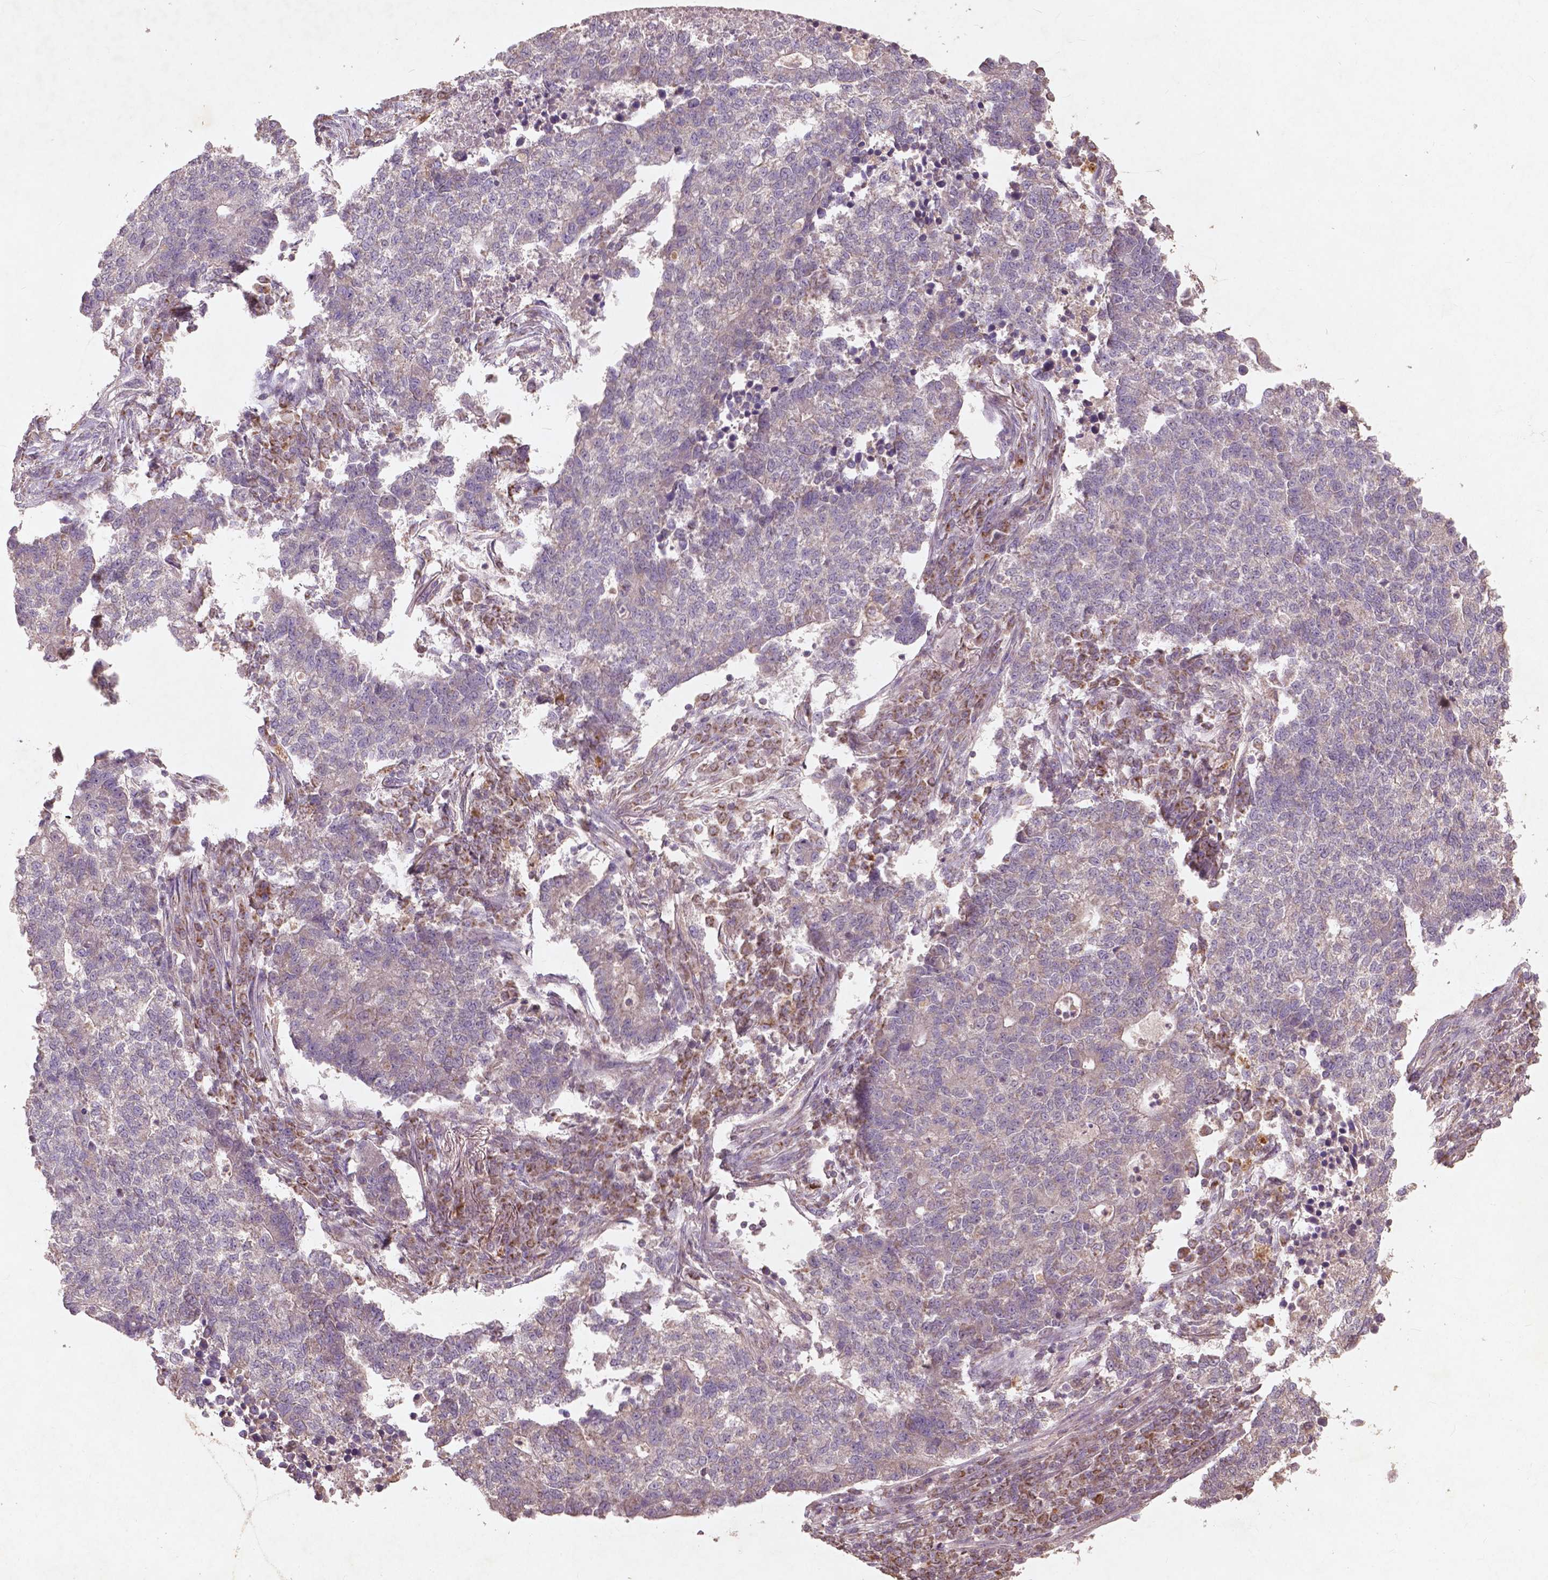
{"staining": {"intensity": "negative", "quantity": "none", "location": "none"}, "tissue": "lung cancer", "cell_type": "Tumor cells", "image_type": "cancer", "snomed": [{"axis": "morphology", "description": "Adenocarcinoma, NOS"}, {"axis": "topography", "description": "Lung"}], "caption": "The IHC photomicrograph has no significant expression in tumor cells of lung cancer (adenocarcinoma) tissue.", "gene": "ST6GALNAC5", "patient": {"sex": "male", "age": 57}}